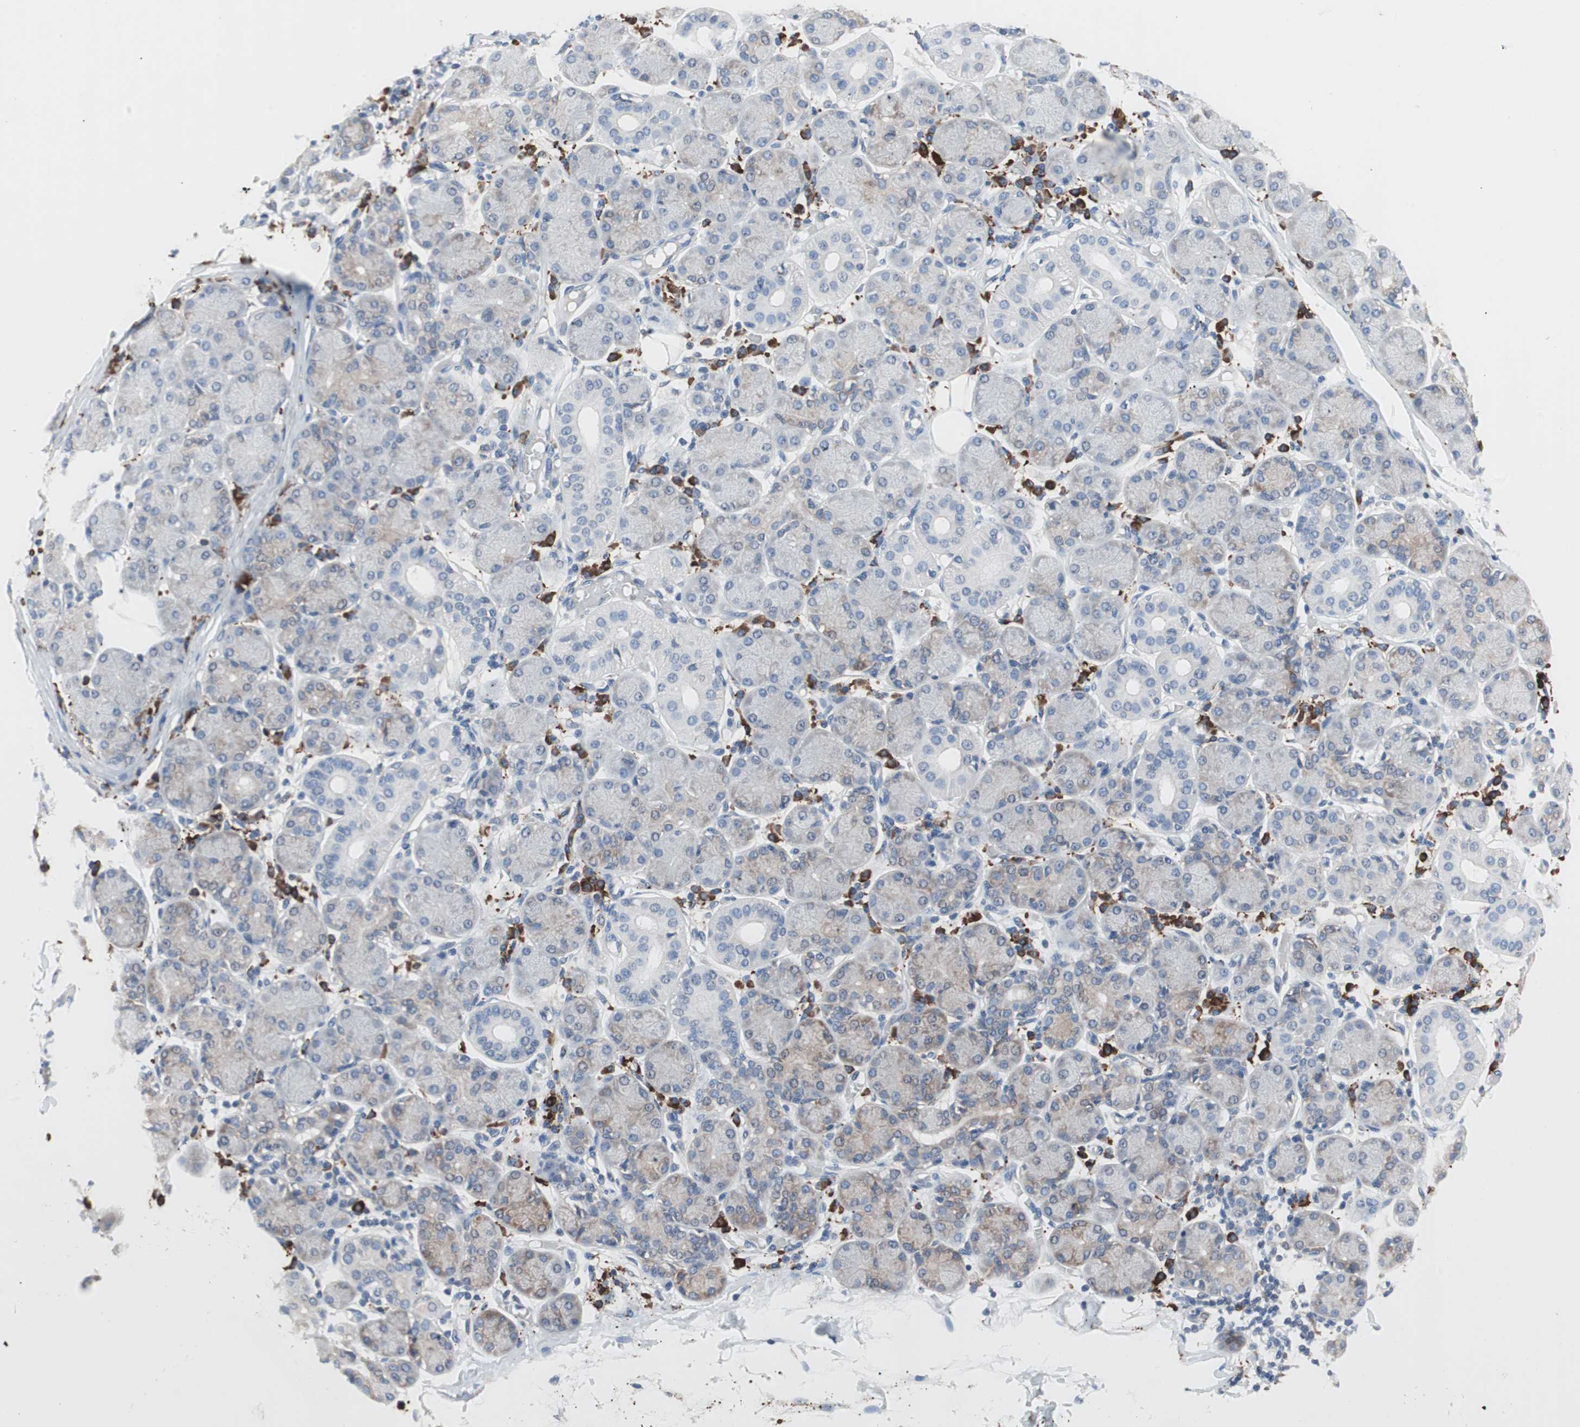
{"staining": {"intensity": "weak", "quantity": "<25%", "location": "cytoplasmic/membranous"}, "tissue": "salivary gland", "cell_type": "Glandular cells", "image_type": "normal", "snomed": [{"axis": "morphology", "description": "Normal tissue, NOS"}, {"axis": "topography", "description": "Salivary gland"}], "caption": "There is no significant positivity in glandular cells of salivary gland.", "gene": "SLC27A4", "patient": {"sex": "female", "age": 24}}